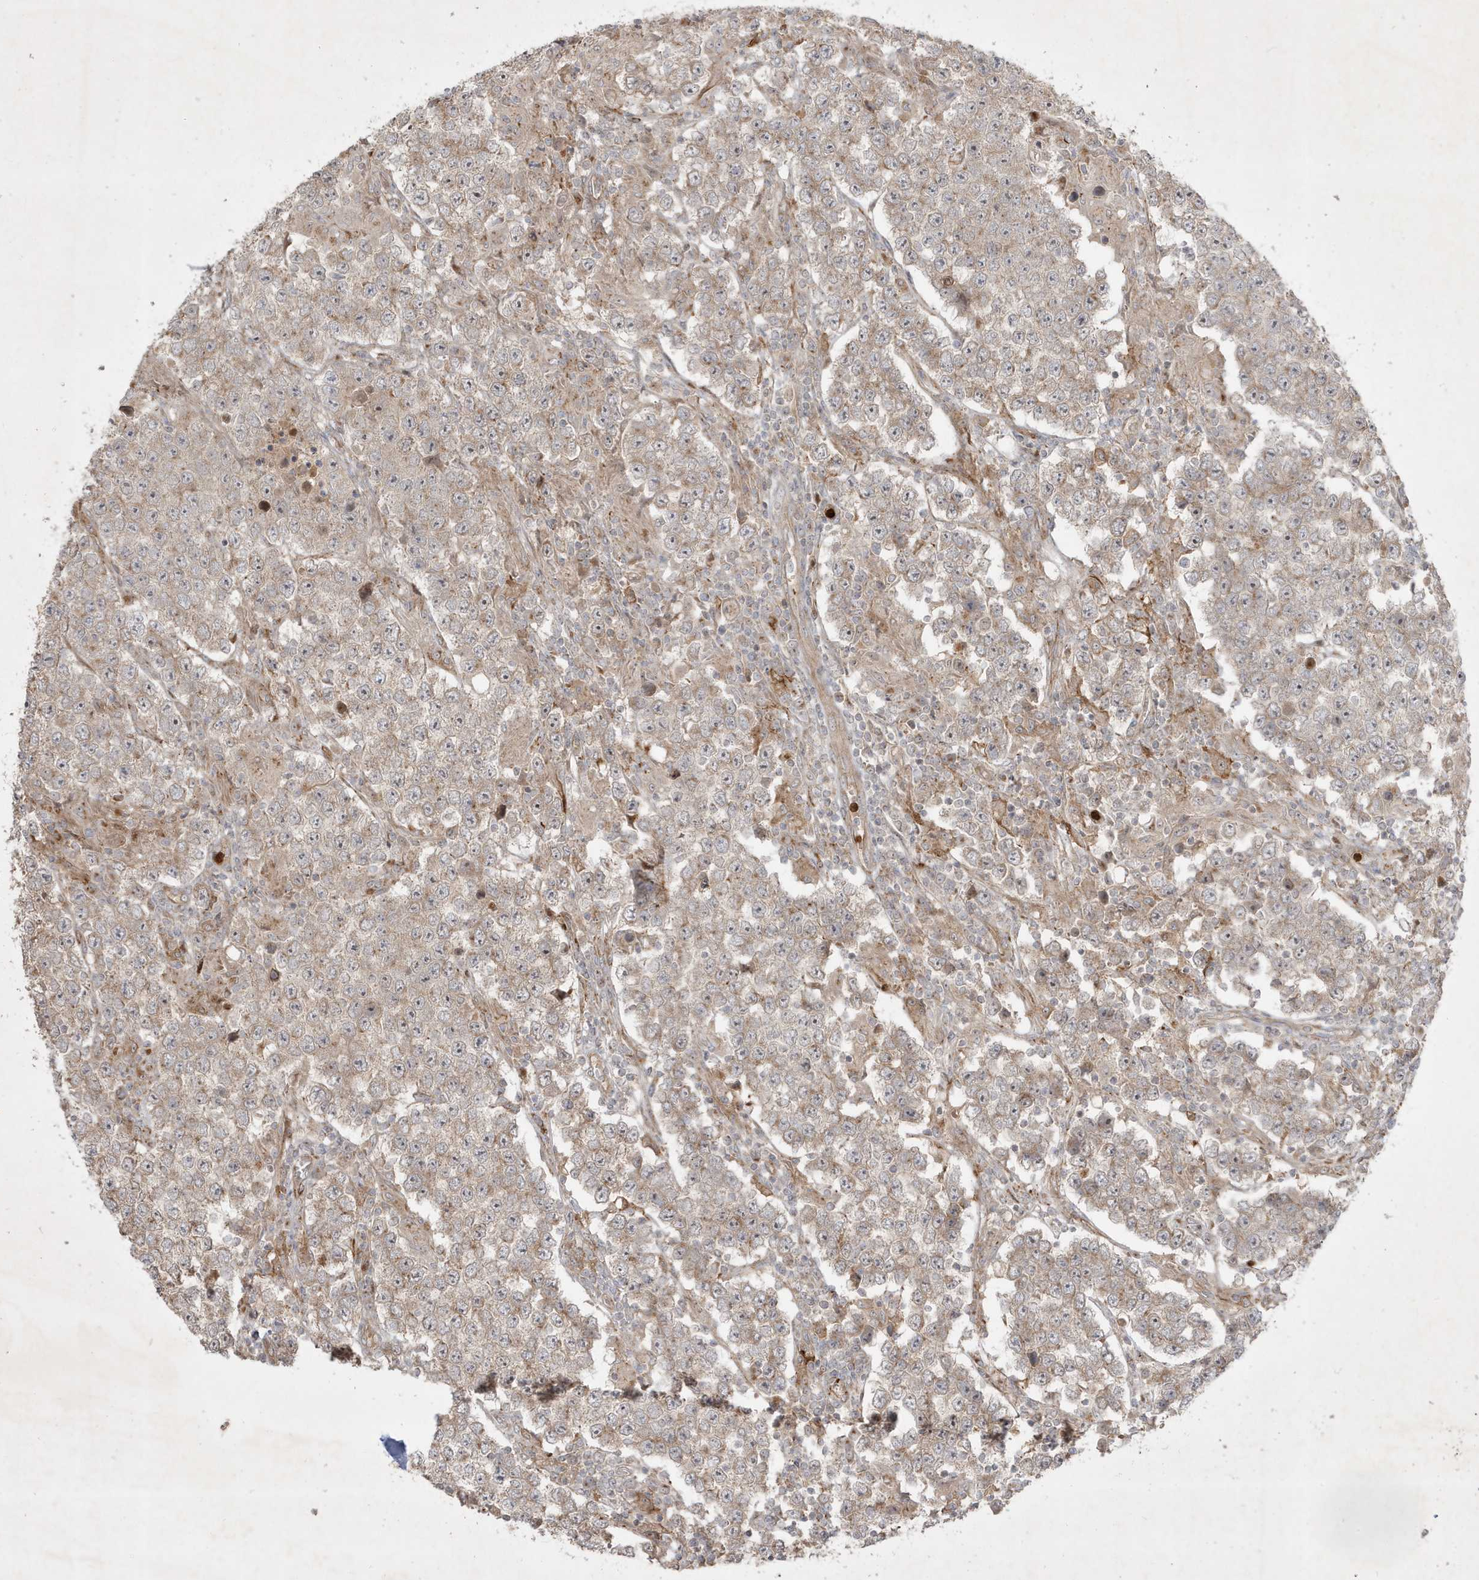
{"staining": {"intensity": "weak", "quantity": "25%-75%", "location": "cytoplasmic/membranous"}, "tissue": "testis cancer", "cell_type": "Tumor cells", "image_type": "cancer", "snomed": [{"axis": "morphology", "description": "Normal tissue, NOS"}, {"axis": "morphology", "description": "Urothelial carcinoma, High grade"}, {"axis": "morphology", "description": "Seminoma, NOS"}, {"axis": "morphology", "description": "Carcinoma, Embryonal, NOS"}, {"axis": "topography", "description": "Urinary bladder"}, {"axis": "topography", "description": "Testis"}], "caption": "Seminoma (testis) stained for a protein demonstrates weak cytoplasmic/membranous positivity in tumor cells. The staining was performed using DAB (3,3'-diaminobenzidine) to visualize the protein expression in brown, while the nuclei were stained in blue with hematoxylin (Magnification: 20x).", "gene": "IFT57", "patient": {"sex": "male", "age": 41}}